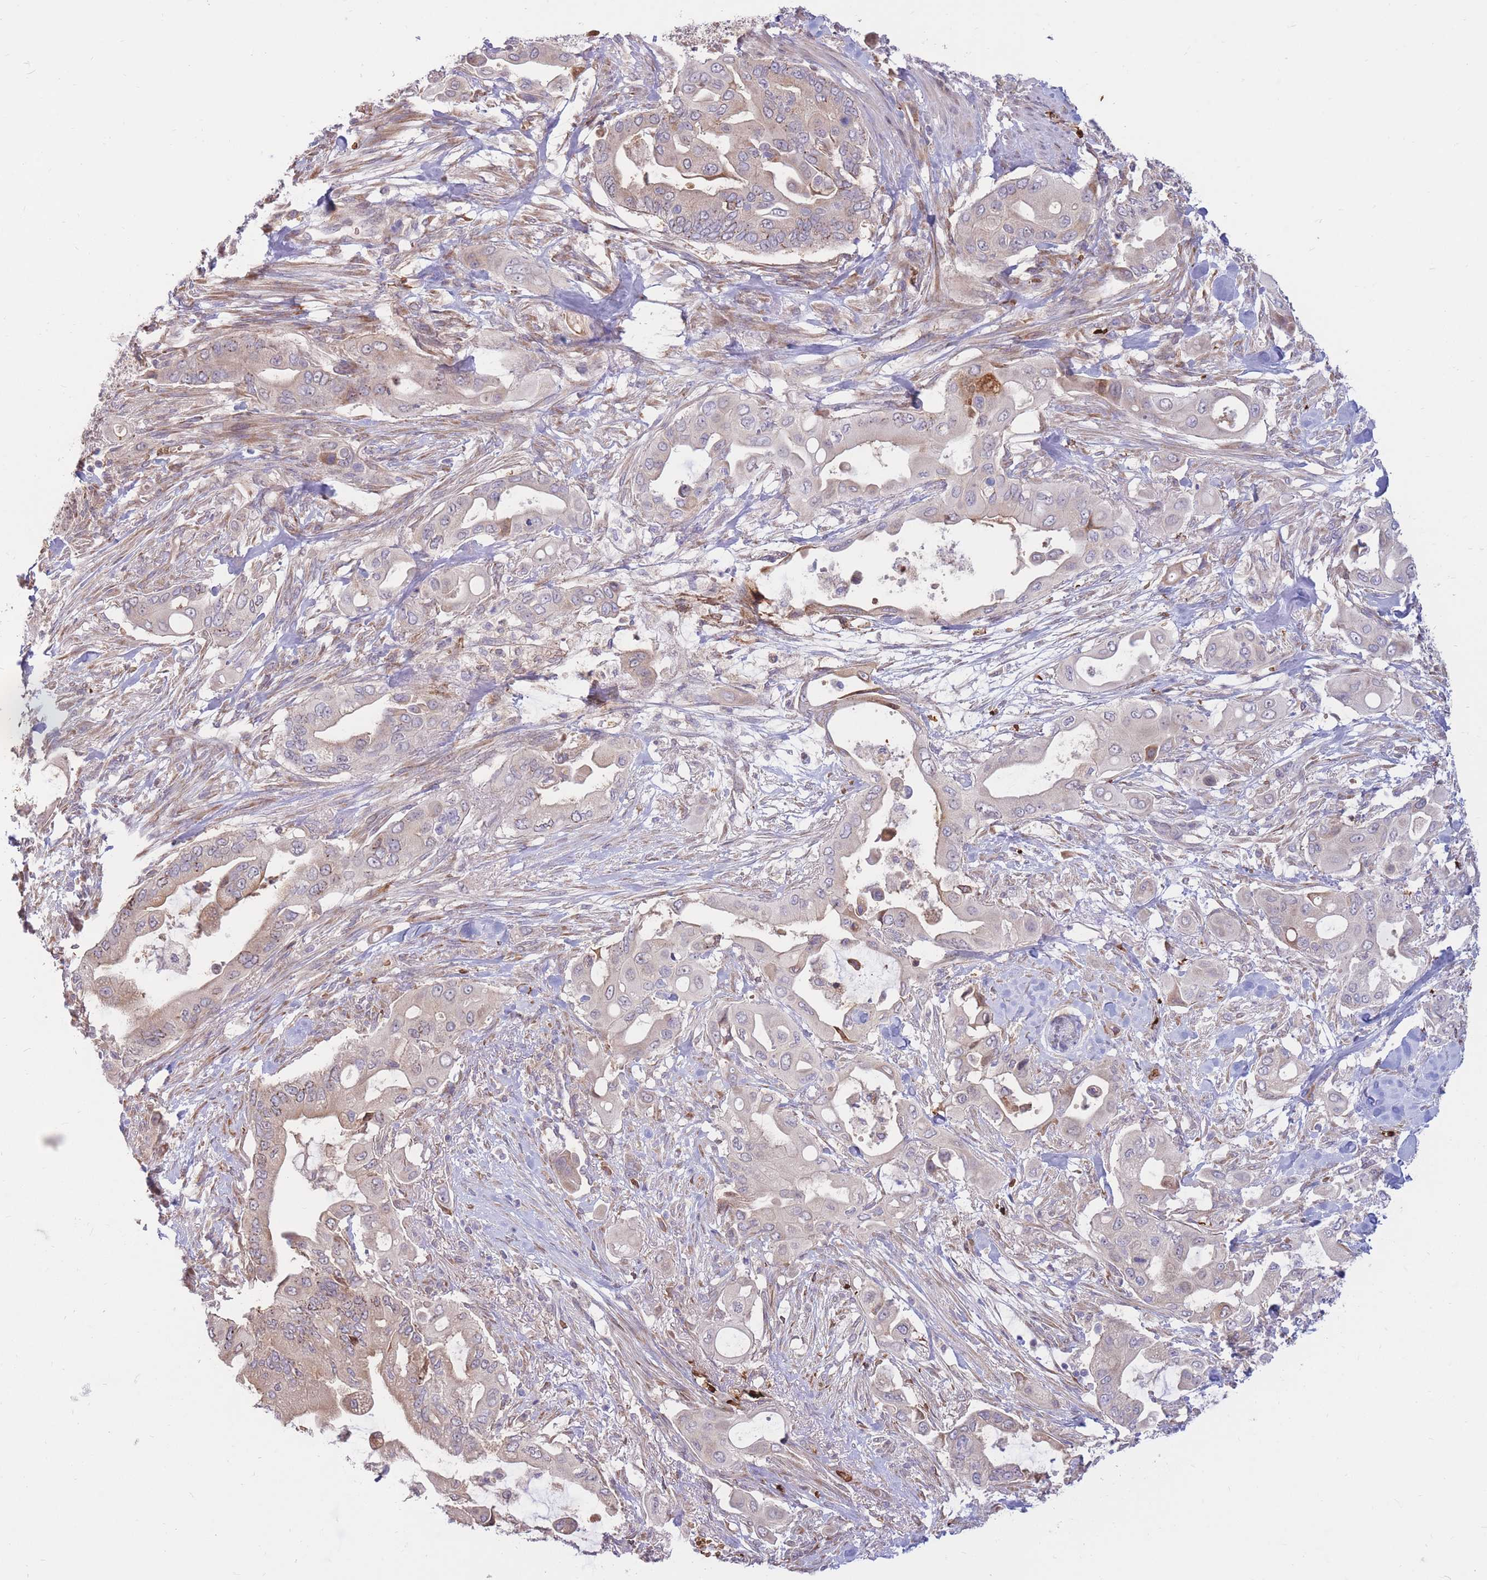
{"staining": {"intensity": "moderate", "quantity": "25%-75%", "location": "cytoplasmic/membranous"}, "tissue": "pancreatic cancer", "cell_type": "Tumor cells", "image_type": "cancer", "snomed": [{"axis": "morphology", "description": "Adenocarcinoma, NOS"}, {"axis": "topography", "description": "Pancreas"}], "caption": "This photomicrograph reveals immunohistochemistry (IHC) staining of pancreatic adenocarcinoma, with medium moderate cytoplasmic/membranous staining in approximately 25%-75% of tumor cells.", "gene": "ATP10D", "patient": {"sex": "male", "age": 57}}